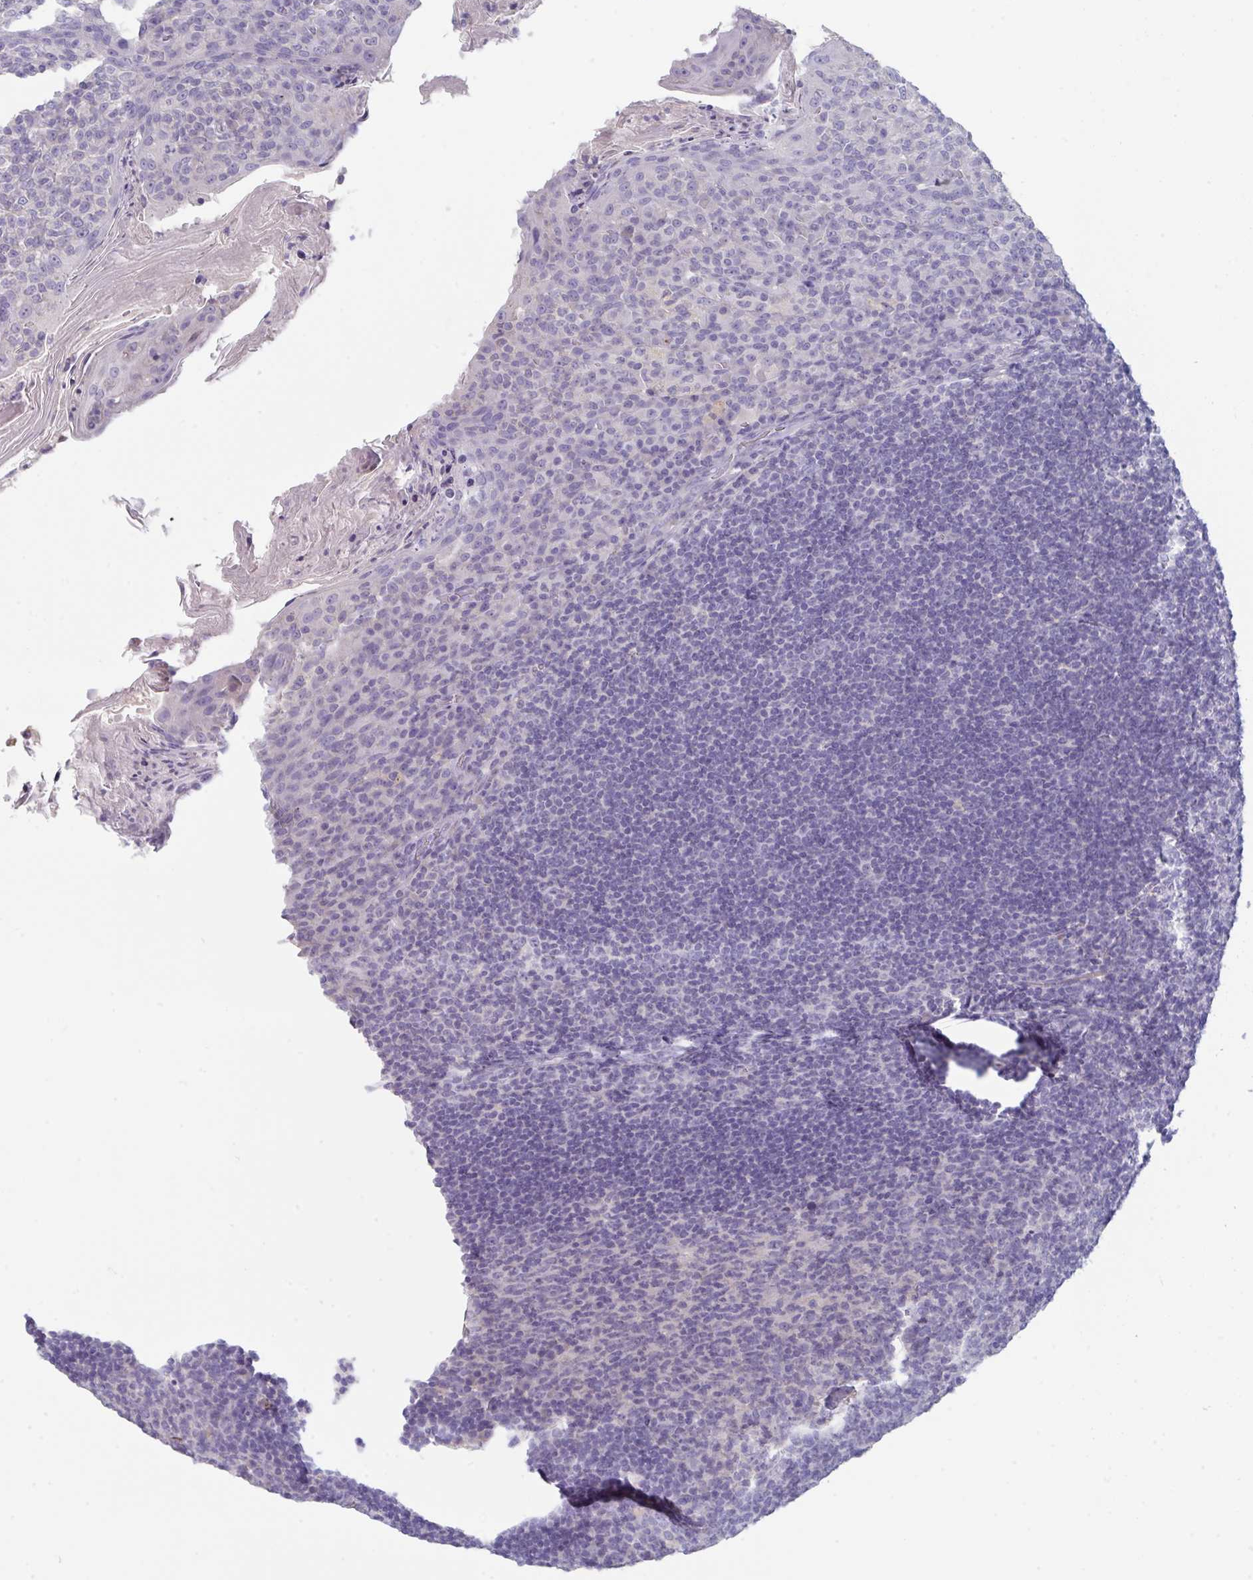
{"staining": {"intensity": "negative", "quantity": "none", "location": "none"}, "tissue": "tonsil", "cell_type": "Germinal center cells", "image_type": "normal", "snomed": [{"axis": "morphology", "description": "Normal tissue, NOS"}, {"axis": "topography", "description": "Tonsil"}], "caption": "Immunohistochemical staining of unremarkable human tonsil shows no significant expression in germinal center cells. (DAB (3,3'-diaminobenzidine) immunohistochemistry visualized using brightfield microscopy, high magnification).", "gene": "HGFAC", "patient": {"sex": "female", "age": 10}}